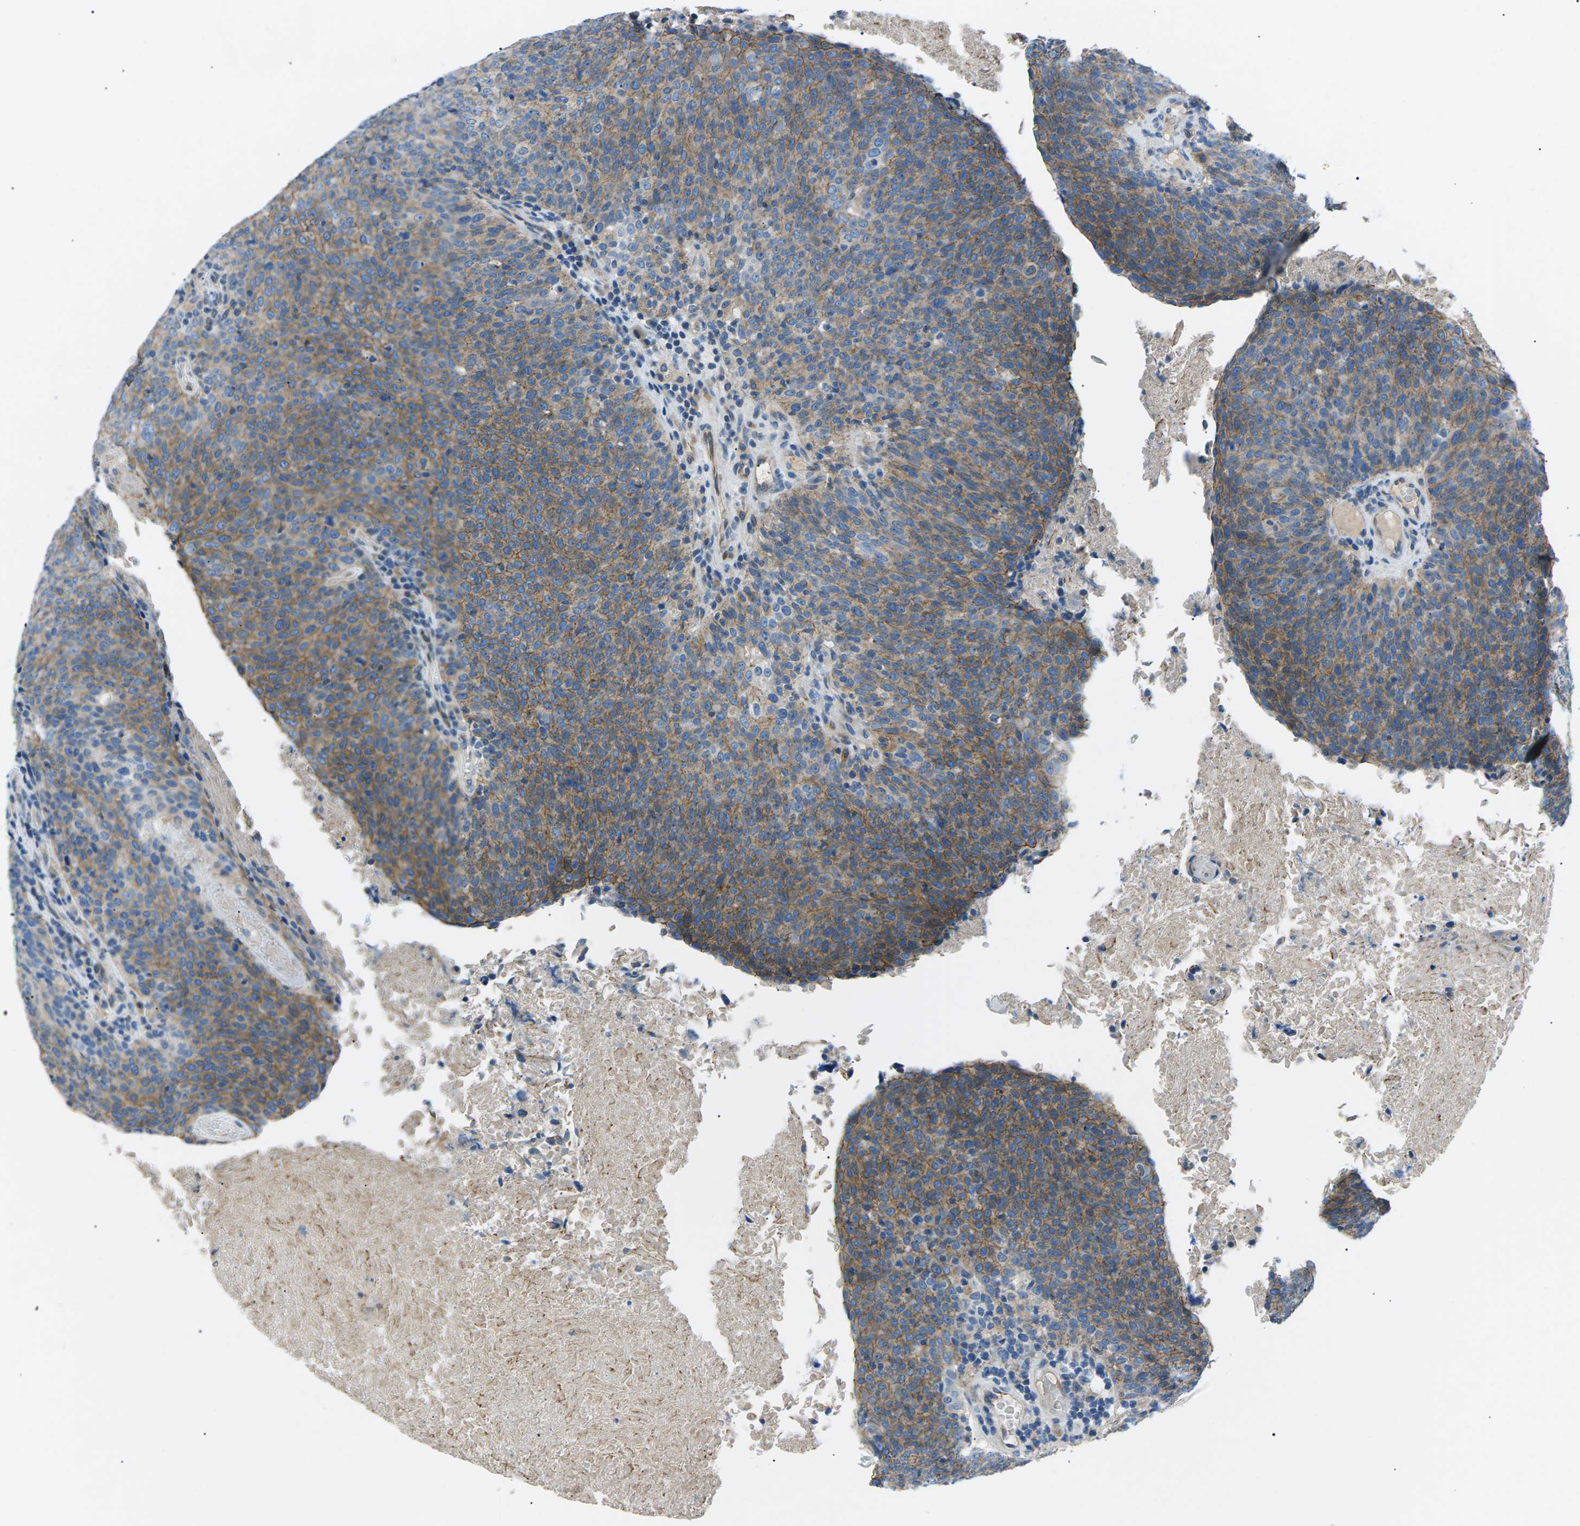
{"staining": {"intensity": "moderate", "quantity": ">75%", "location": "cytoplasmic/membranous"}, "tissue": "head and neck cancer", "cell_type": "Tumor cells", "image_type": "cancer", "snomed": [{"axis": "morphology", "description": "Squamous cell carcinoma, NOS"}, {"axis": "morphology", "description": "Squamous cell carcinoma, metastatic, NOS"}, {"axis": "topography", "description": "Lymph node"}, {"axis": "topography", "description": "Head-Neck"}], "caption": "Immunohistochemical staining of head and neck squamous cell carcinoma shows medium levels of moderate cytoplasmic/membranous protein staining in about >75% of tumor cells. The protein of interest is stained brown, and the nuclei are stained in blue (DAB IHC with brightfield microscopy, high magnification).", "gene": "ZDHHC24", "patient": {"sex": "male", "age": 62}}